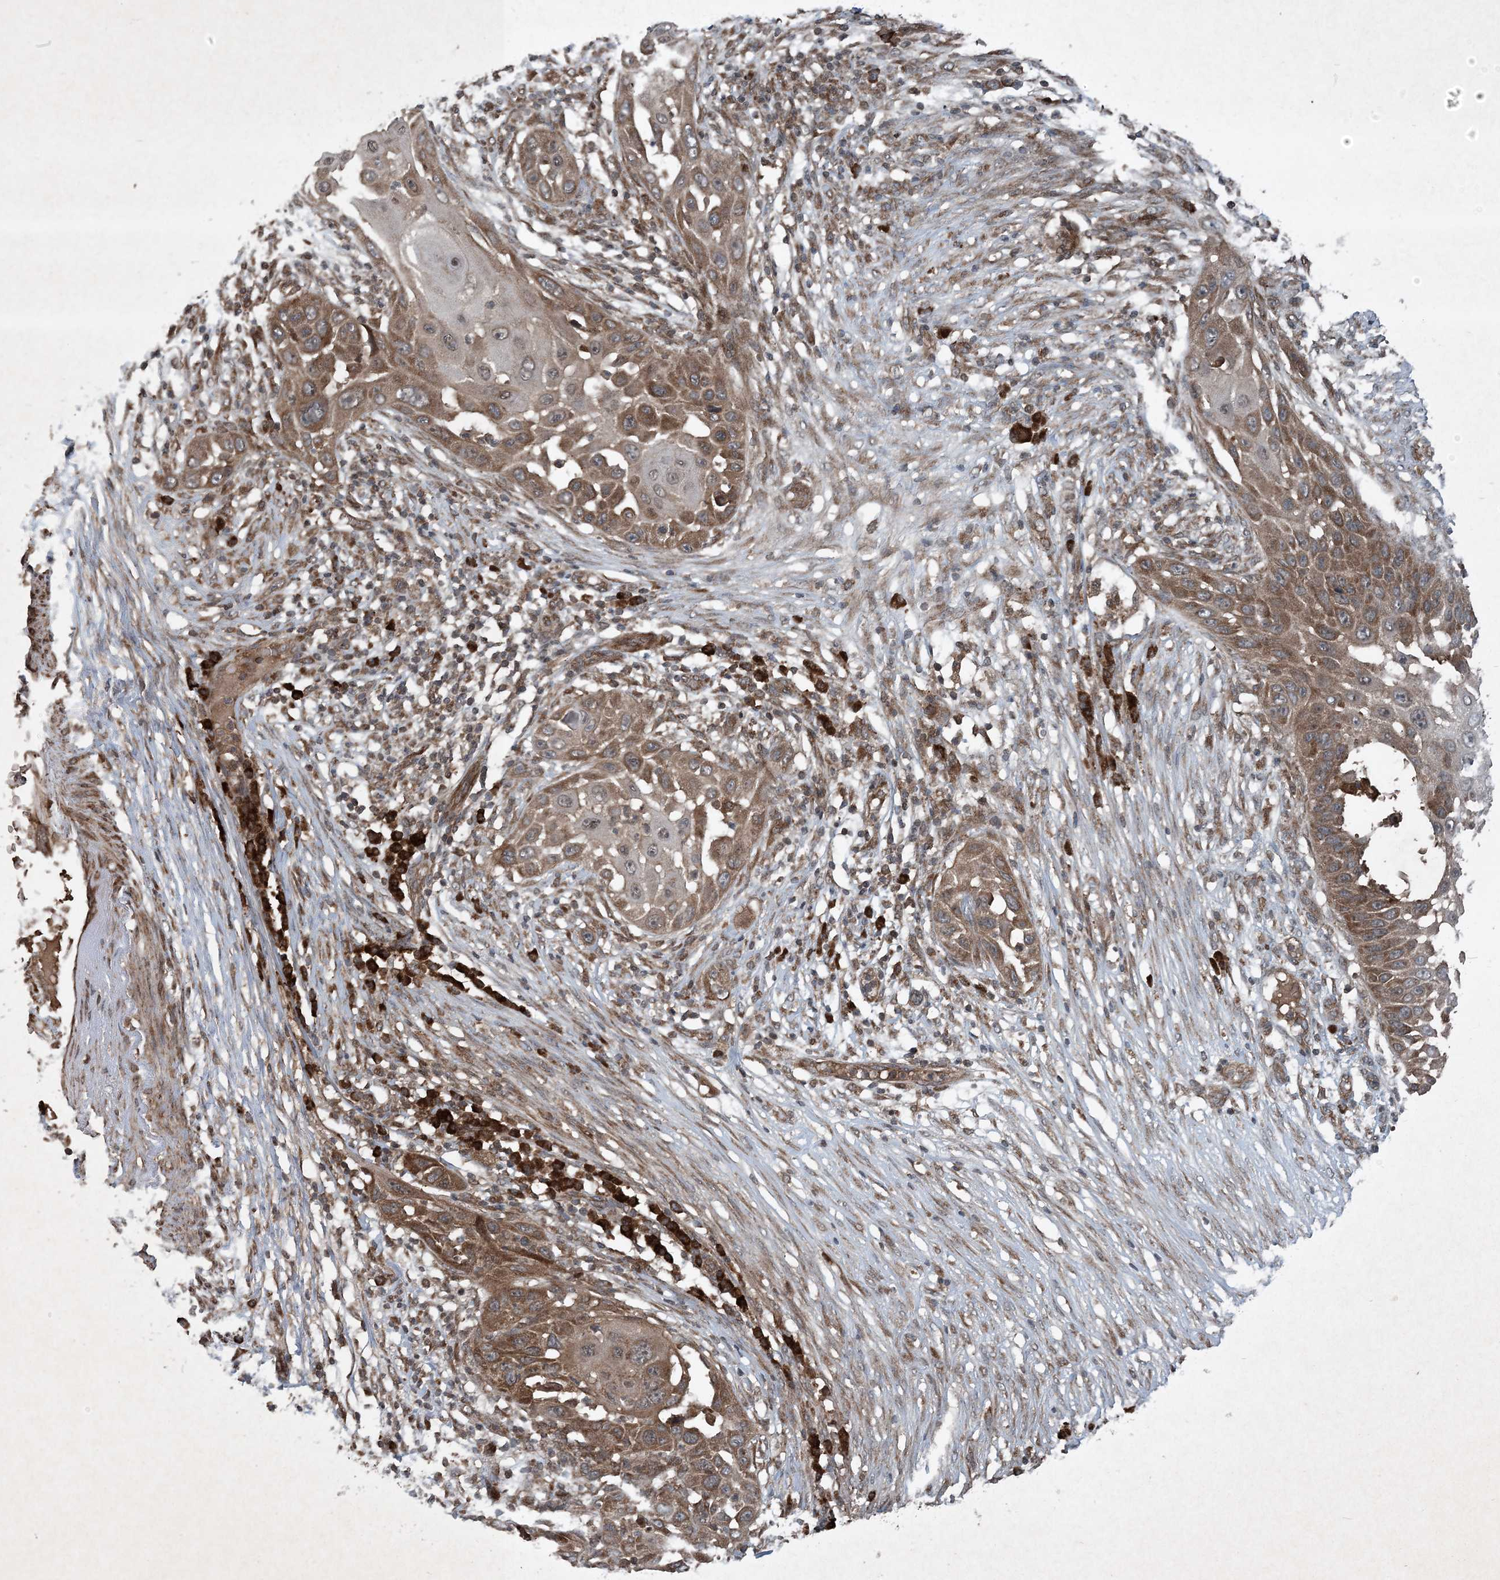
{"staining": {"intensity": "moderate", "quantity": ">75%", "location": "cytoplasmic/membranous"}, "tissue": "skin cancer", "cell_type": "Tumor cells", "image_type": "cancer", "snomed": [{"axis": "morphology", "description": "Squamous cell carcinoma, NOS"}, {"axis": "topography", "description": "Skin"}], "caption": "This image shows IHC staining of skin cancer, with medium moderate cytoplasmic/membranous expression in about >75% of tumor cells.", "gene": "GNG5", "patient": {"sex": "female", "age": 44}}